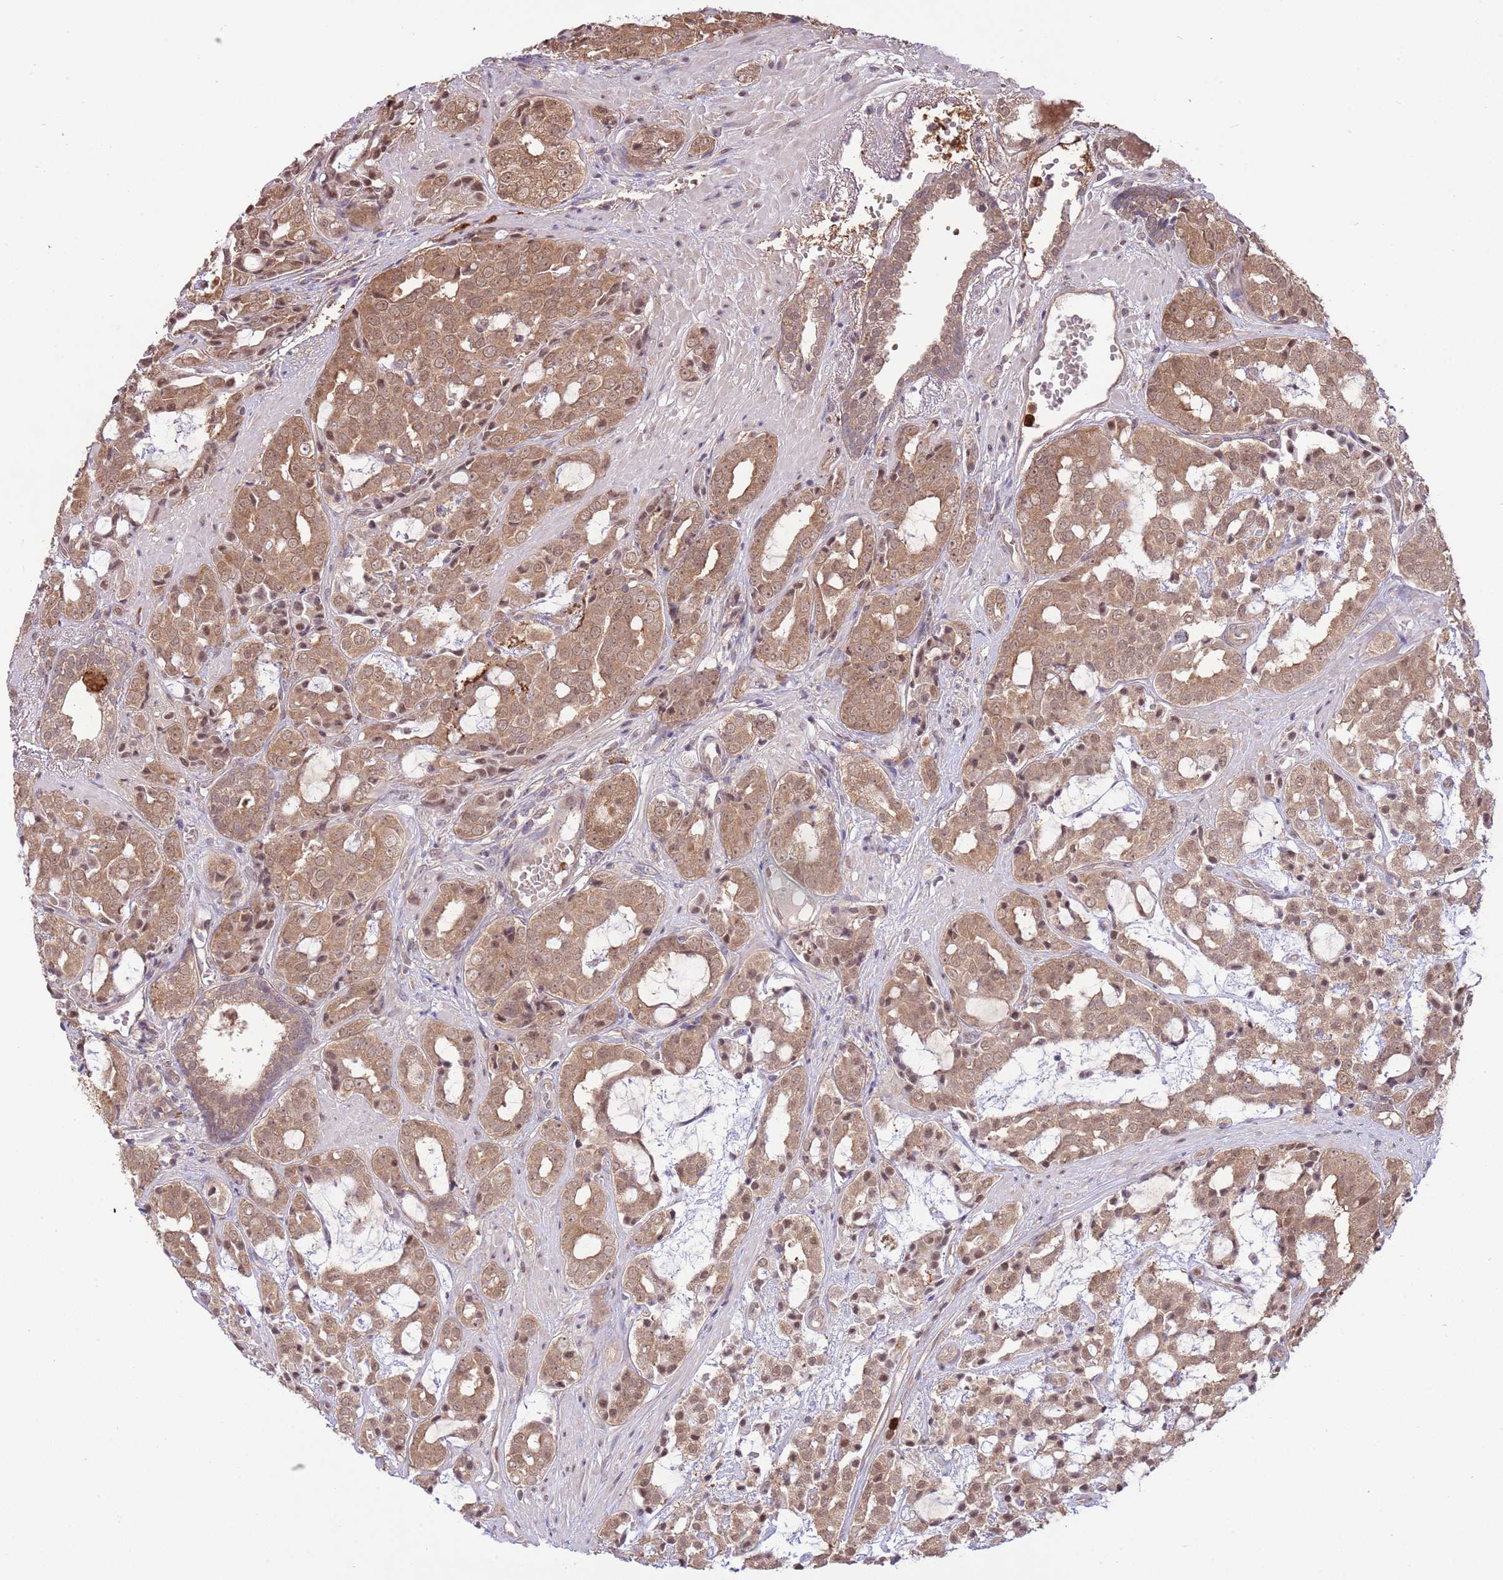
{"staining": {"intensity": "moderate", "quantity": ">75%", "location": "cytoplasmic/membranous,nuclear"}, "tissue": "prostate cancer", "cell_type": "Tumor cells", "image_type": "cancer", "snomed": [{"axis": "morphology", "description": "Adenocarcinoma, High grade"}, {"axis": "topography", "description": "Prostate"}], "caption": "DAB immunohistochemical staining of human high-grade adenocarcinoma (prostate) demonstrates moderate cytoplasmic/membranous and nuclear protein staining in about >75% of tumor cells. The protein is shown in brown color, while the nuclei are stained blue.", "gene": "AMIGO1", "patient": {"sex": "male", "age": 71}}